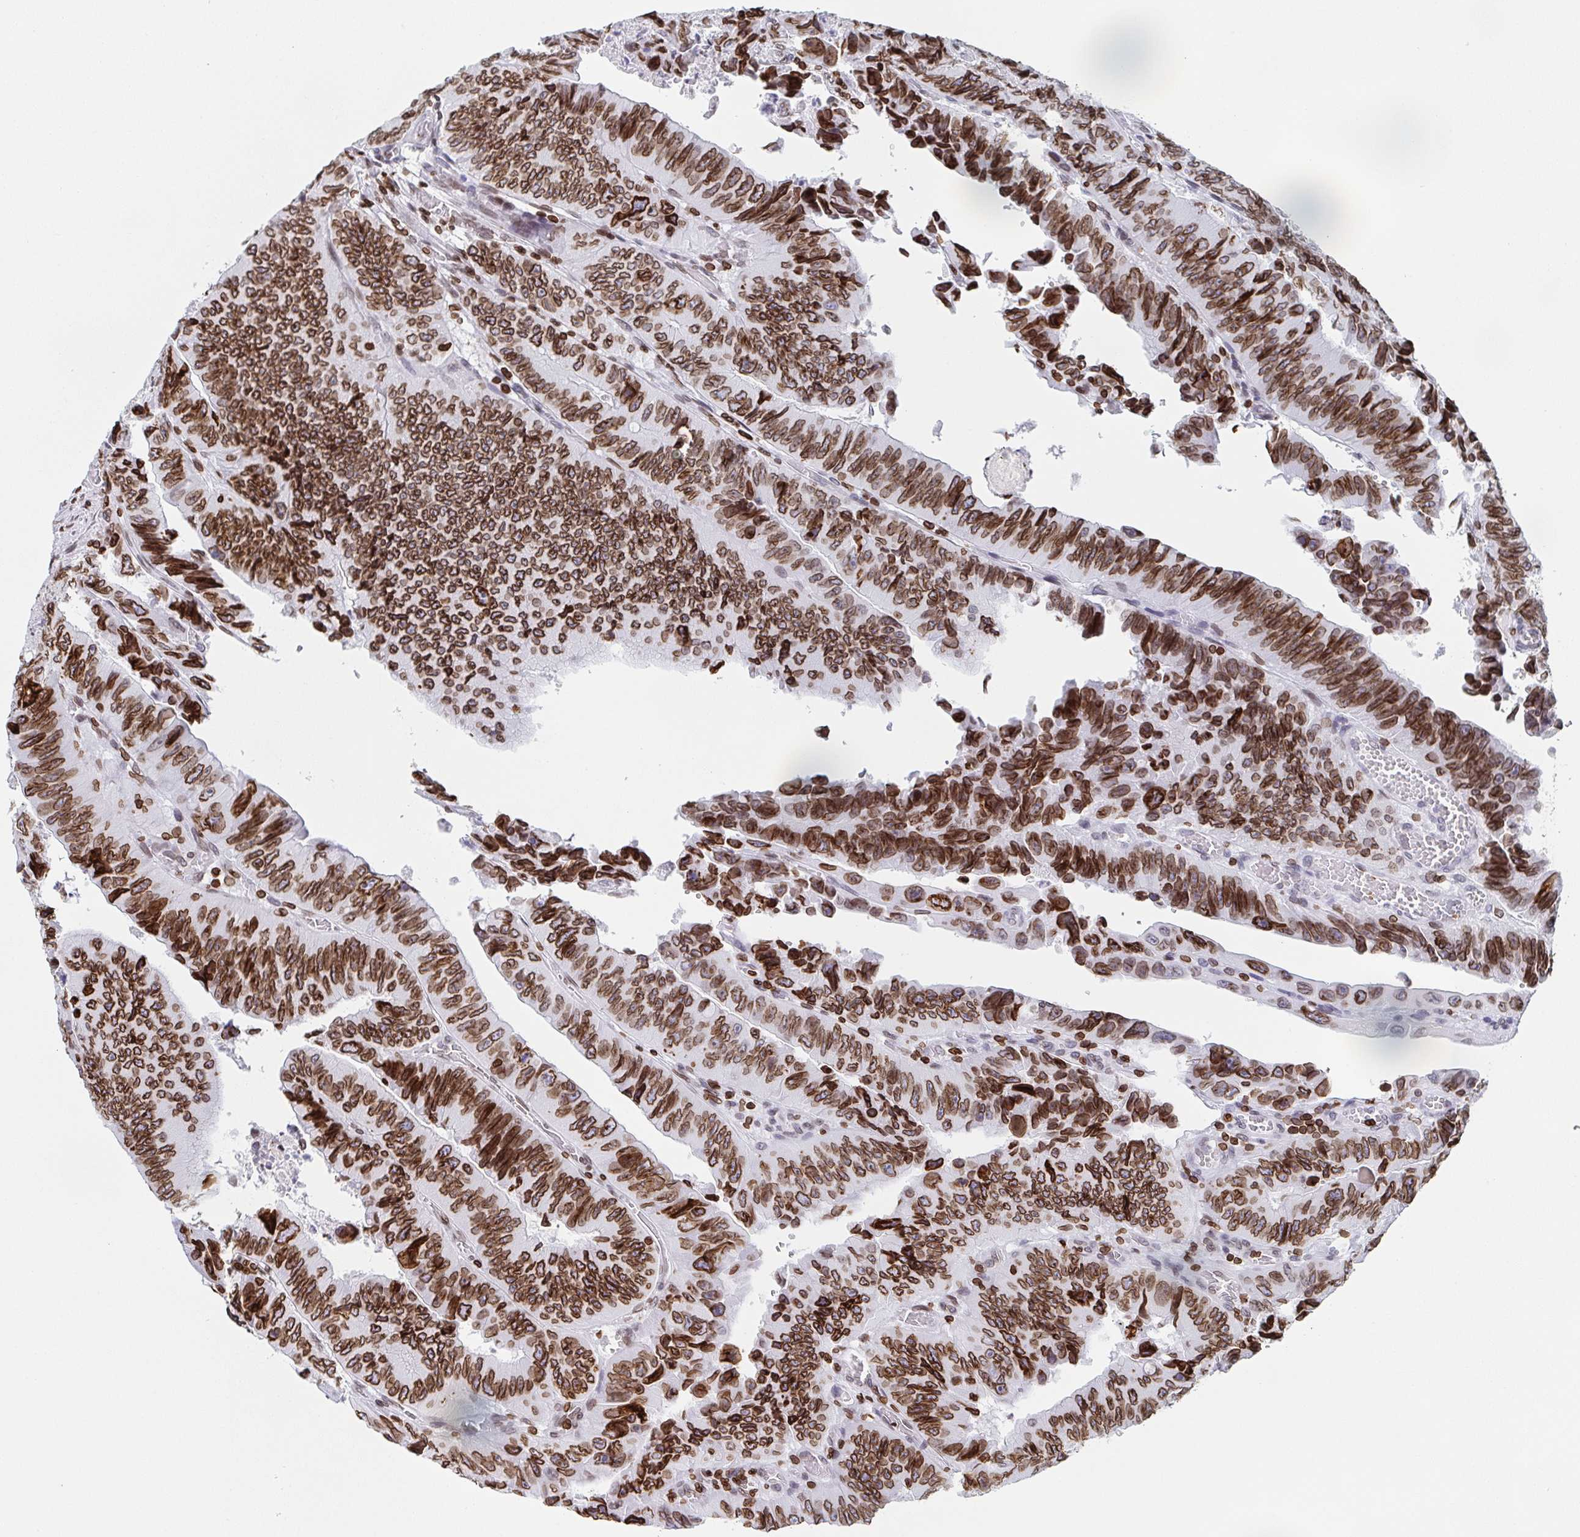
{"staining": {"intensity": "strong", "quantity": ">75%", "location": "cytoplasmic/membranous,nuclear"}, "tissue": "colorectal cancer", "cell_type": "Tumor cells", "image_type": "cancer", "snomed": [{"axis": "morphology", "description": "Adenocarcinoma, NOS"}, {"axis": "topography", "description": "Colon"}], "caption": "Protein analysis of colorectal adenocarcinoma tissue demonstrates strong cytoplasmic/membranous and nuclear positivity in approximately >75% of tumor cells.", "gene": "BTBD7", "patient": {"sex": "female", "age": 84}}